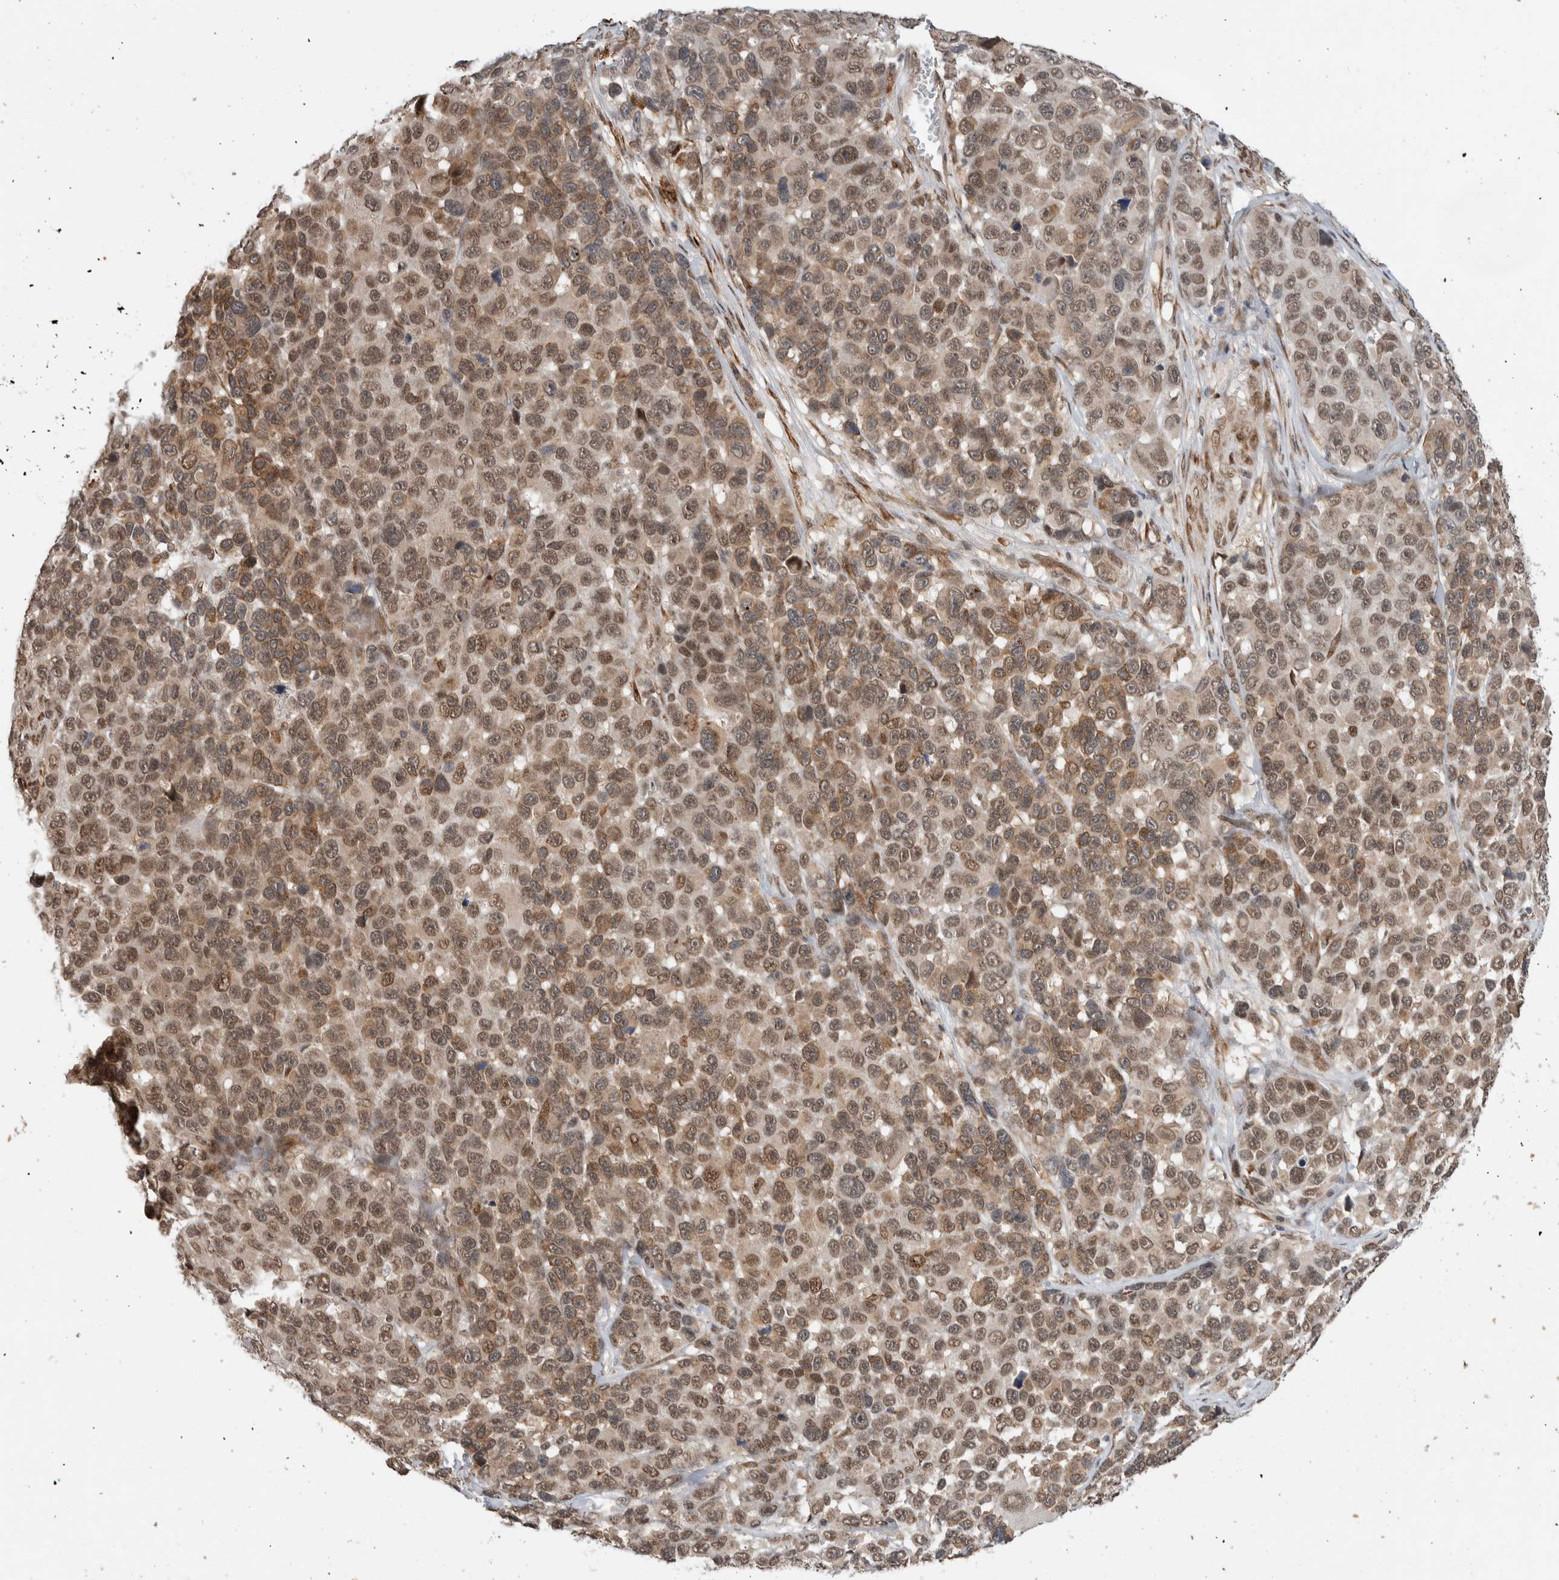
{"staining": {"intensity": "moderate", "quantity": ">75%", "location": "cytoplasmic/membranous,nuclear"}, "tissue": "melanoma", "cell_type": "Tumor cells", "image_type": "cancer", "snomed": [{"axis": "morphology", "description": "Malignant melanoma, NOS"}, {"axis": "topography", "description": "Skin"}], "caption": "IHC histopathology image of neoplastic tissue: malignant melanoma stained using immunohistochemistry reveals medium levels of moderate protein expression localized specifically in the cytoplasmic/membranous and nuclear of tumor cells, appearing as a cytoplasmic/membranous and nuclear brown color.", "gene": "TNRC18", "patient": {"sex": "male", "age": 53}}